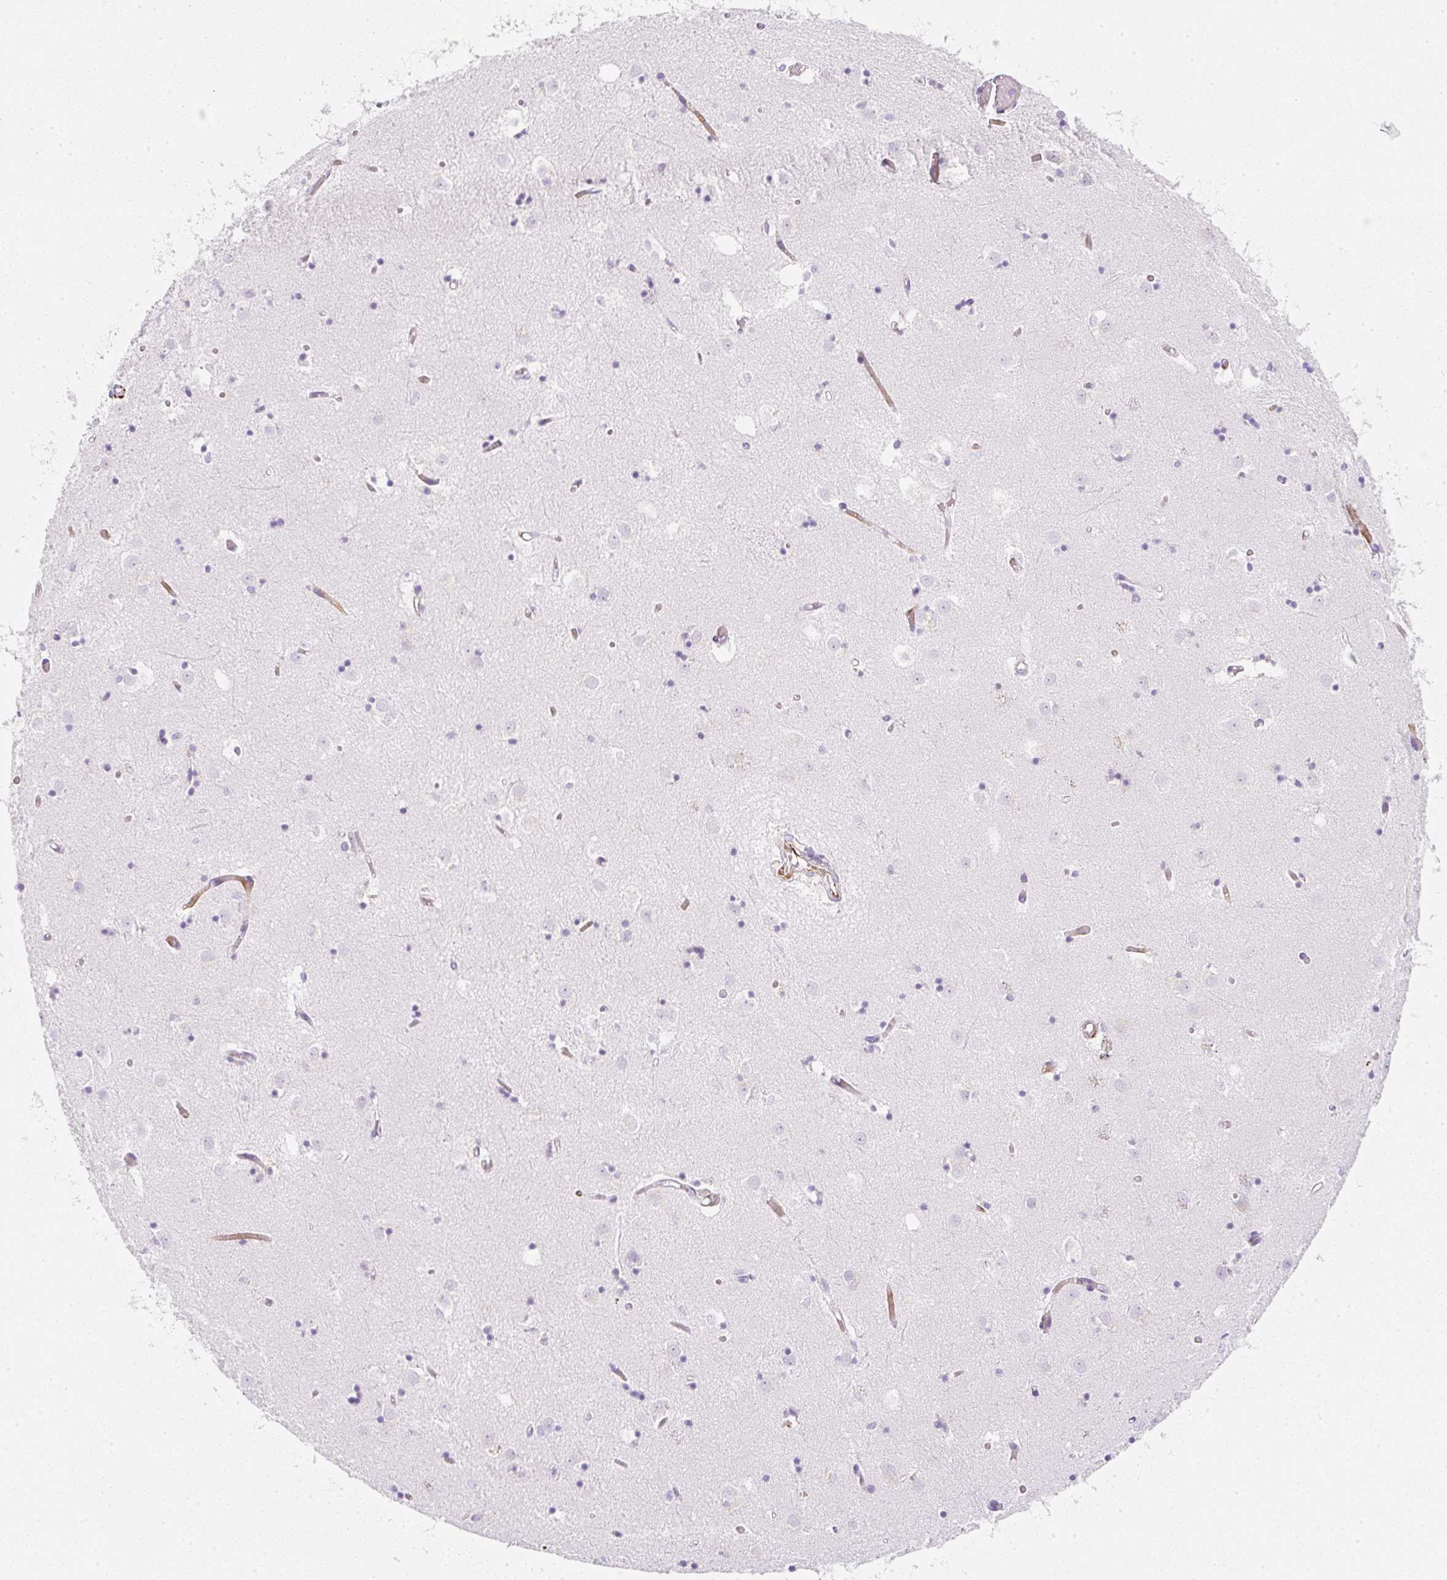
{"staining": {"intensity": "negative", "quantity": "none", "location": "none"}, "tissue": "caudate", "cell_type": "Glial cells", "image_type": "normal", "snomed": [{"axis": "morphology", "description": "Normal tissue, NOS"}, {"axis": "topography", "description": "Lateral ventricle wall"}], "caption": "The micrograph reveals no significant positivity in glial cells of caudate. (IHC, brightfield microscopy, high magnification).", "gene": "ZNF689", "patient": {"sex": "male", "age": 70}}